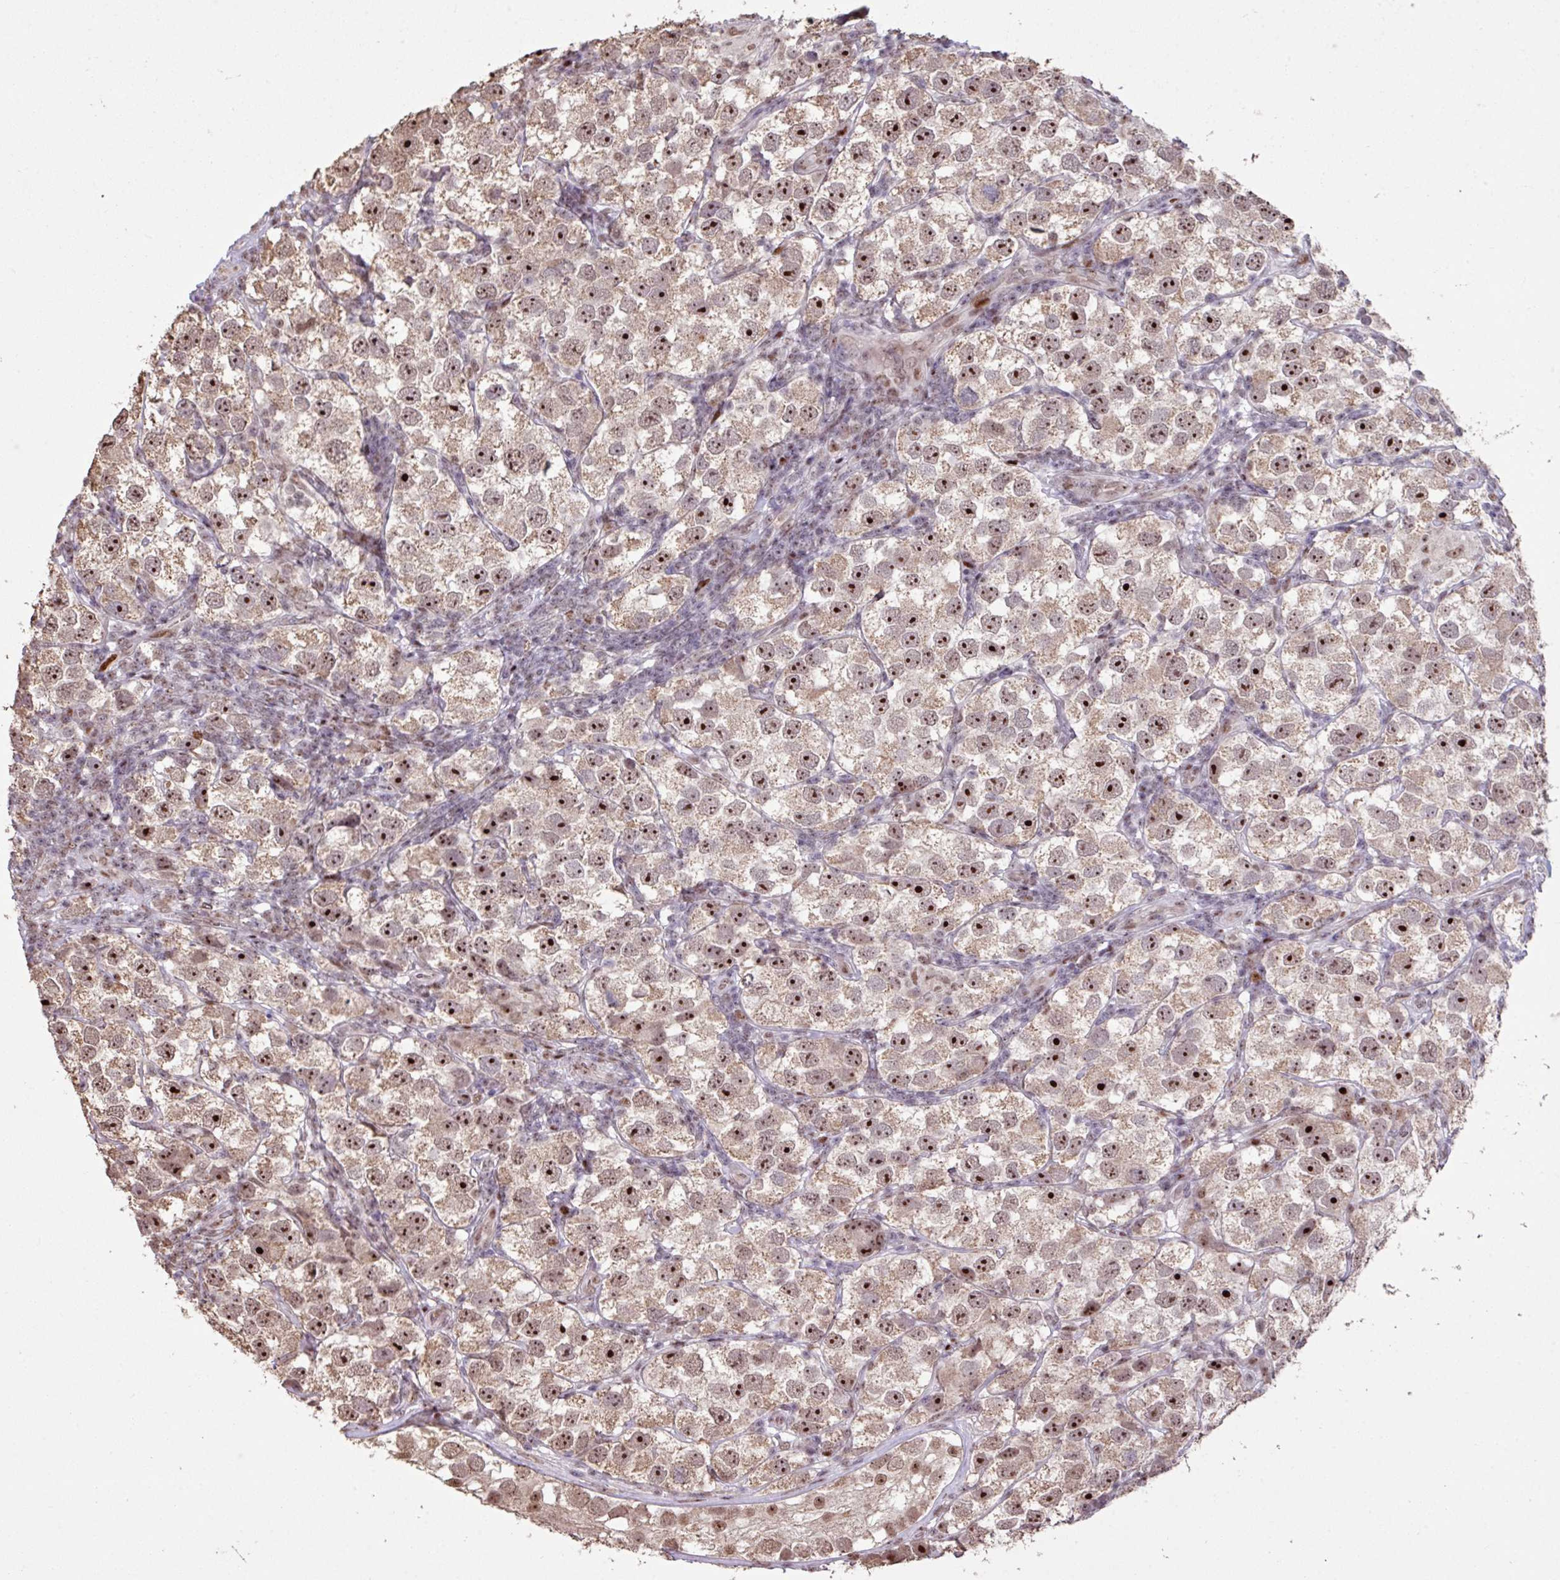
{"staining": {"intensity": "strong", "quantity": ">75%", "location": "nuclear"}, "tissue": "testis cancer", "cell_type": "Tumor cells", "image_type": "cancer", "snomed": [{"axis": "morphology", "description": "Seminoma, NOS"}, {"axis": "topography", "description": "Testis"}], "caption": "Immunohistochemical staining of human testis seminoma displays strong nuclear protein expression in about >75% of tumor cells.", "gene": "ZNF709", "patient": {"sex": "male", "age": 26}}